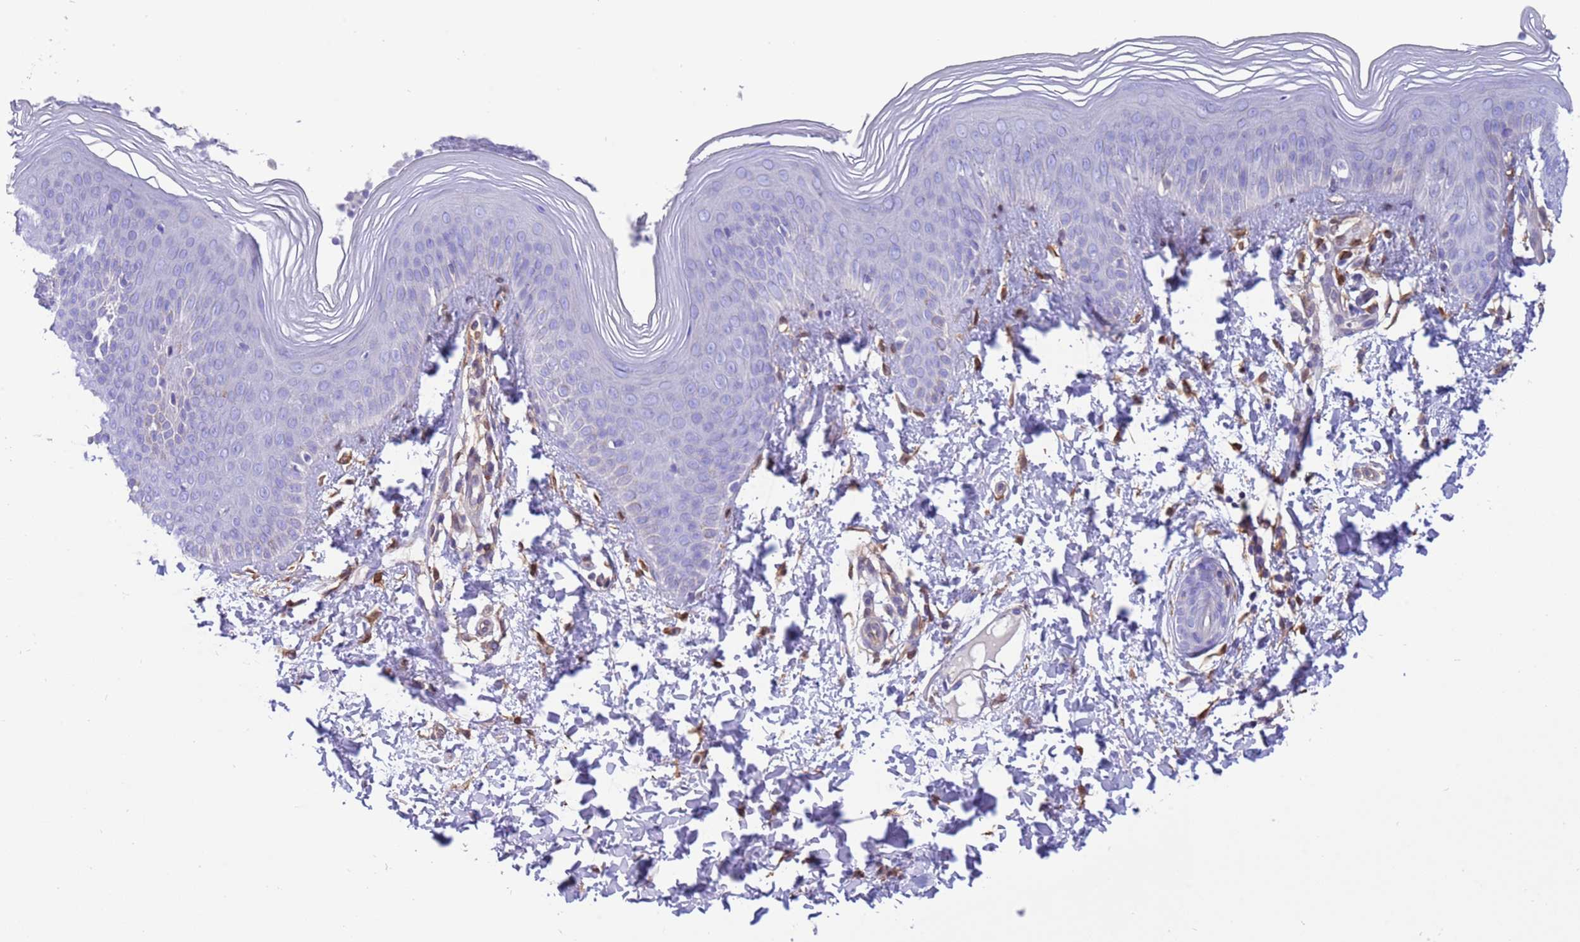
{"staining": {"intensity": "moderate", "quantity": "<25%", "location": "cytoplasmic/membranous"}, "tissue": "skin", "cell_type": "Epidermal cells", "image_type": "normal", "snomed": [{"axis": "morphology", "description": "Normal tissue, NOS"}, {"axis": "morphology", "description": "Inflammation, NOS"}, {"axis": "topography", "description": "Soft tissue"}, {"axis": "topography", "description": "Anal"}], "caption": "Protein staining shows moderate cytoplasmic/membranous staining in about <25% of epidermal cells in normal skin.", "gene": "C6orf47", "patient": {"sex": "female", "age": 15}}